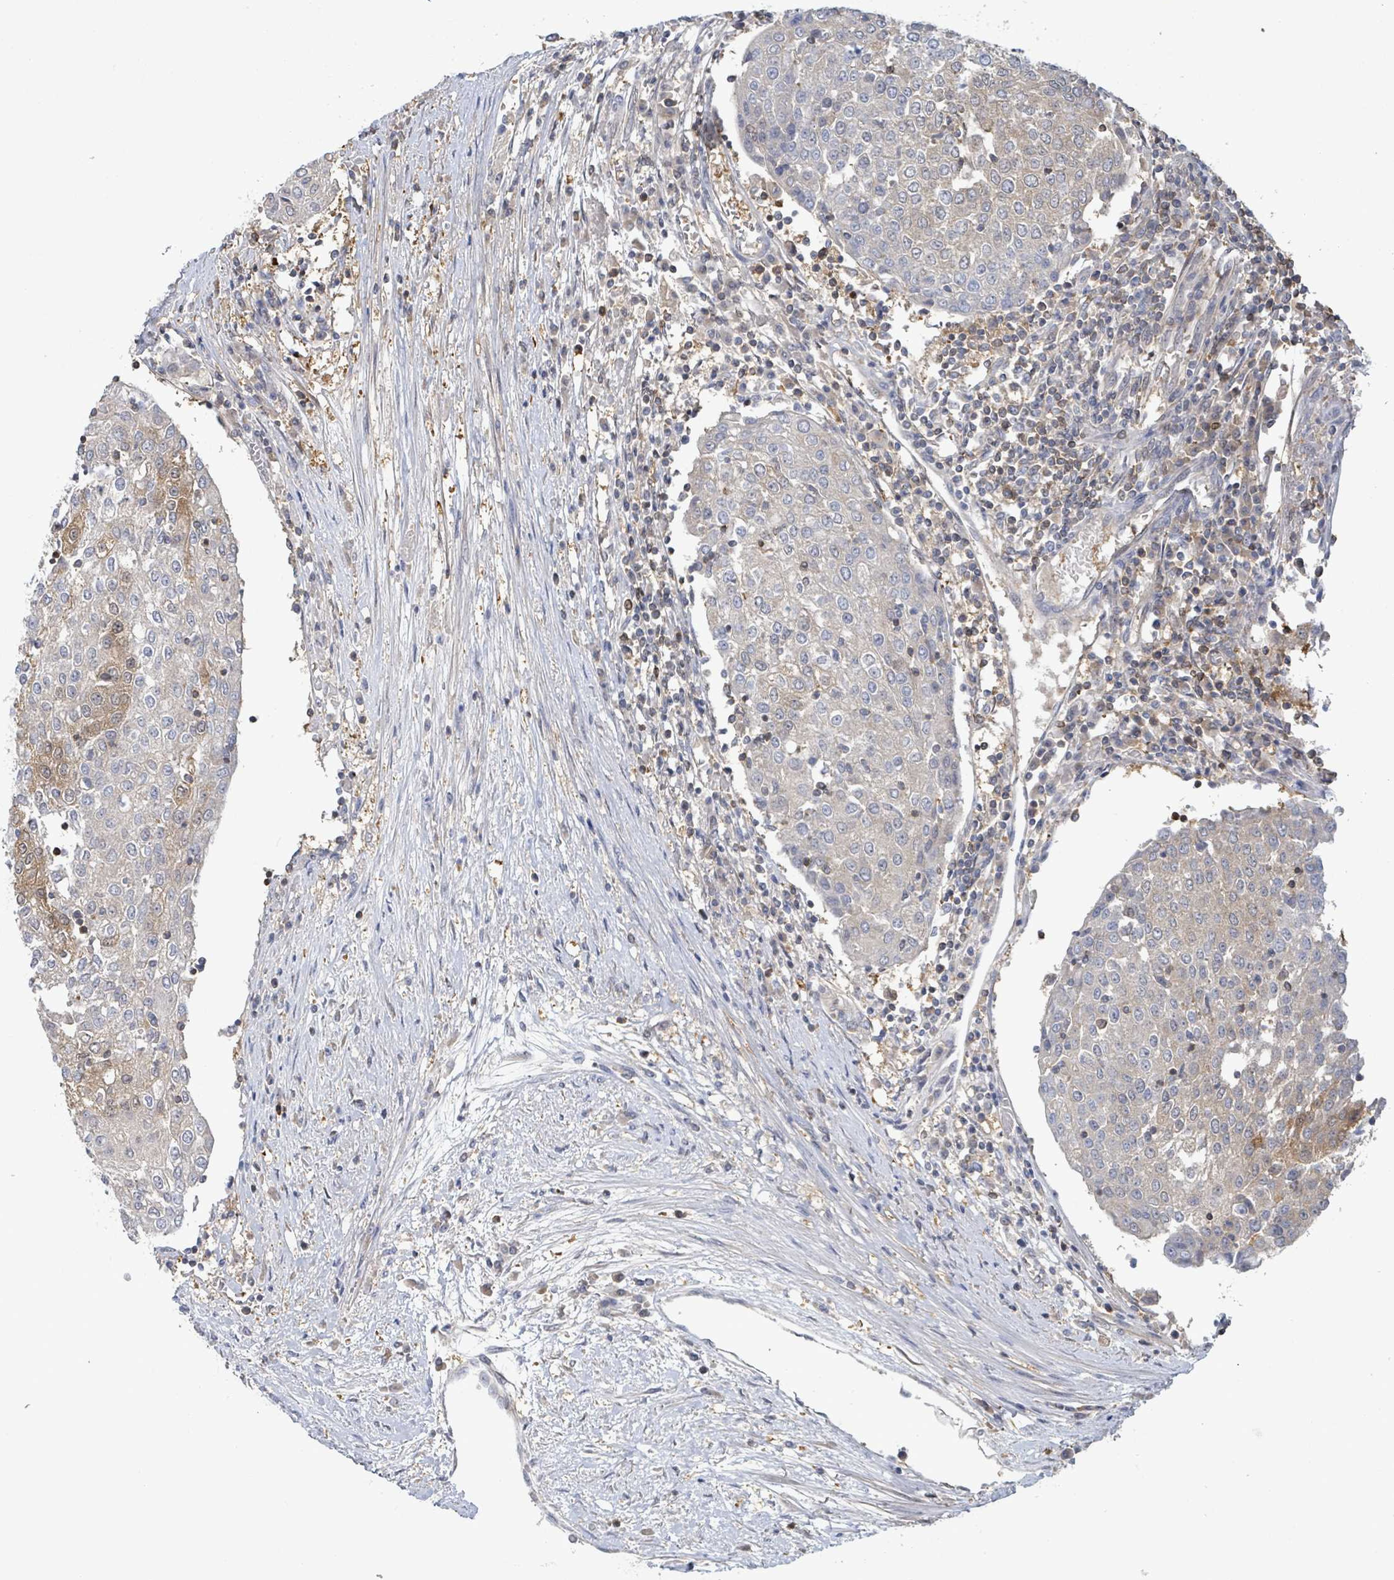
{"staining": {"intensity": "negative", "quantity": "none", "location": "none"}, "tissue": "urothelial cancer", "cell_type": "Tumor cells", "image_type": "cancer", "snomed": [{"axis": "morphology", "description": "Urothelial carcinoma, High grade"}, {"axis": "topography", "description": "Urinary bladder"}], "caption": "Urothelial cancer stained for a protein using IHC exhibits no expression tumor cells.", "gene": "PGAM1", "patient": {"sex": "female", "age": 85}}